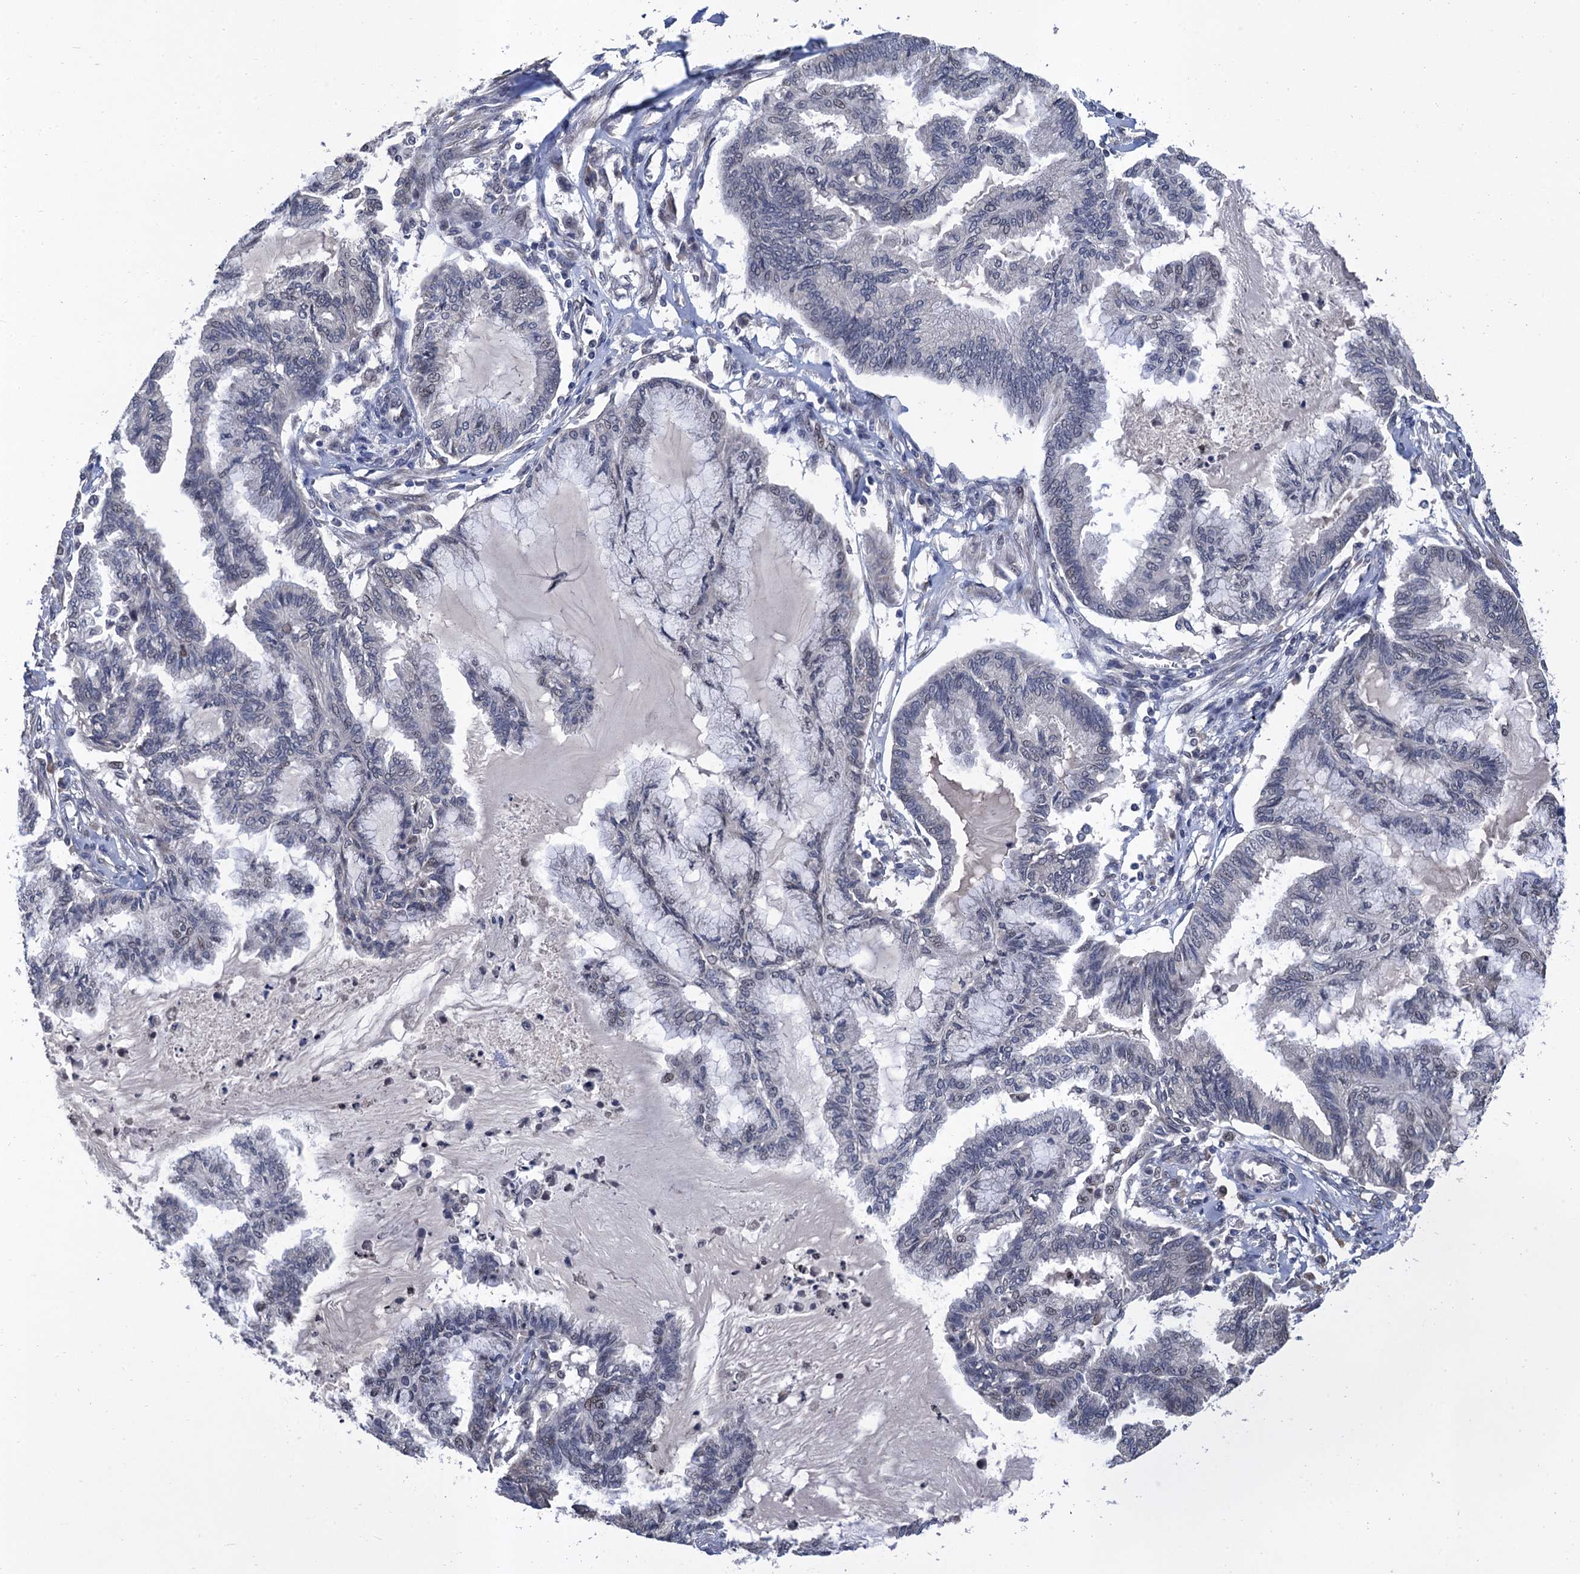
{"staining": {"intensity": "negative", "quantity": "none", "location": "none"}, "tissue": "endometrial cancer", "cell_type": "Tumor cells", "image_type": "cancer", "snomed": [{"axis": "morphology", "description": "Adenocarcinoma, NOS"}, {"axis": "topography", "description": "Endometrium"}], "caption": "Human endometrial cancer stained for a protein using immunohistochemistry displays no positivity in tumor cells.", "gene": "TSEN34", "patient": {"sex": "female", "age": 86}}